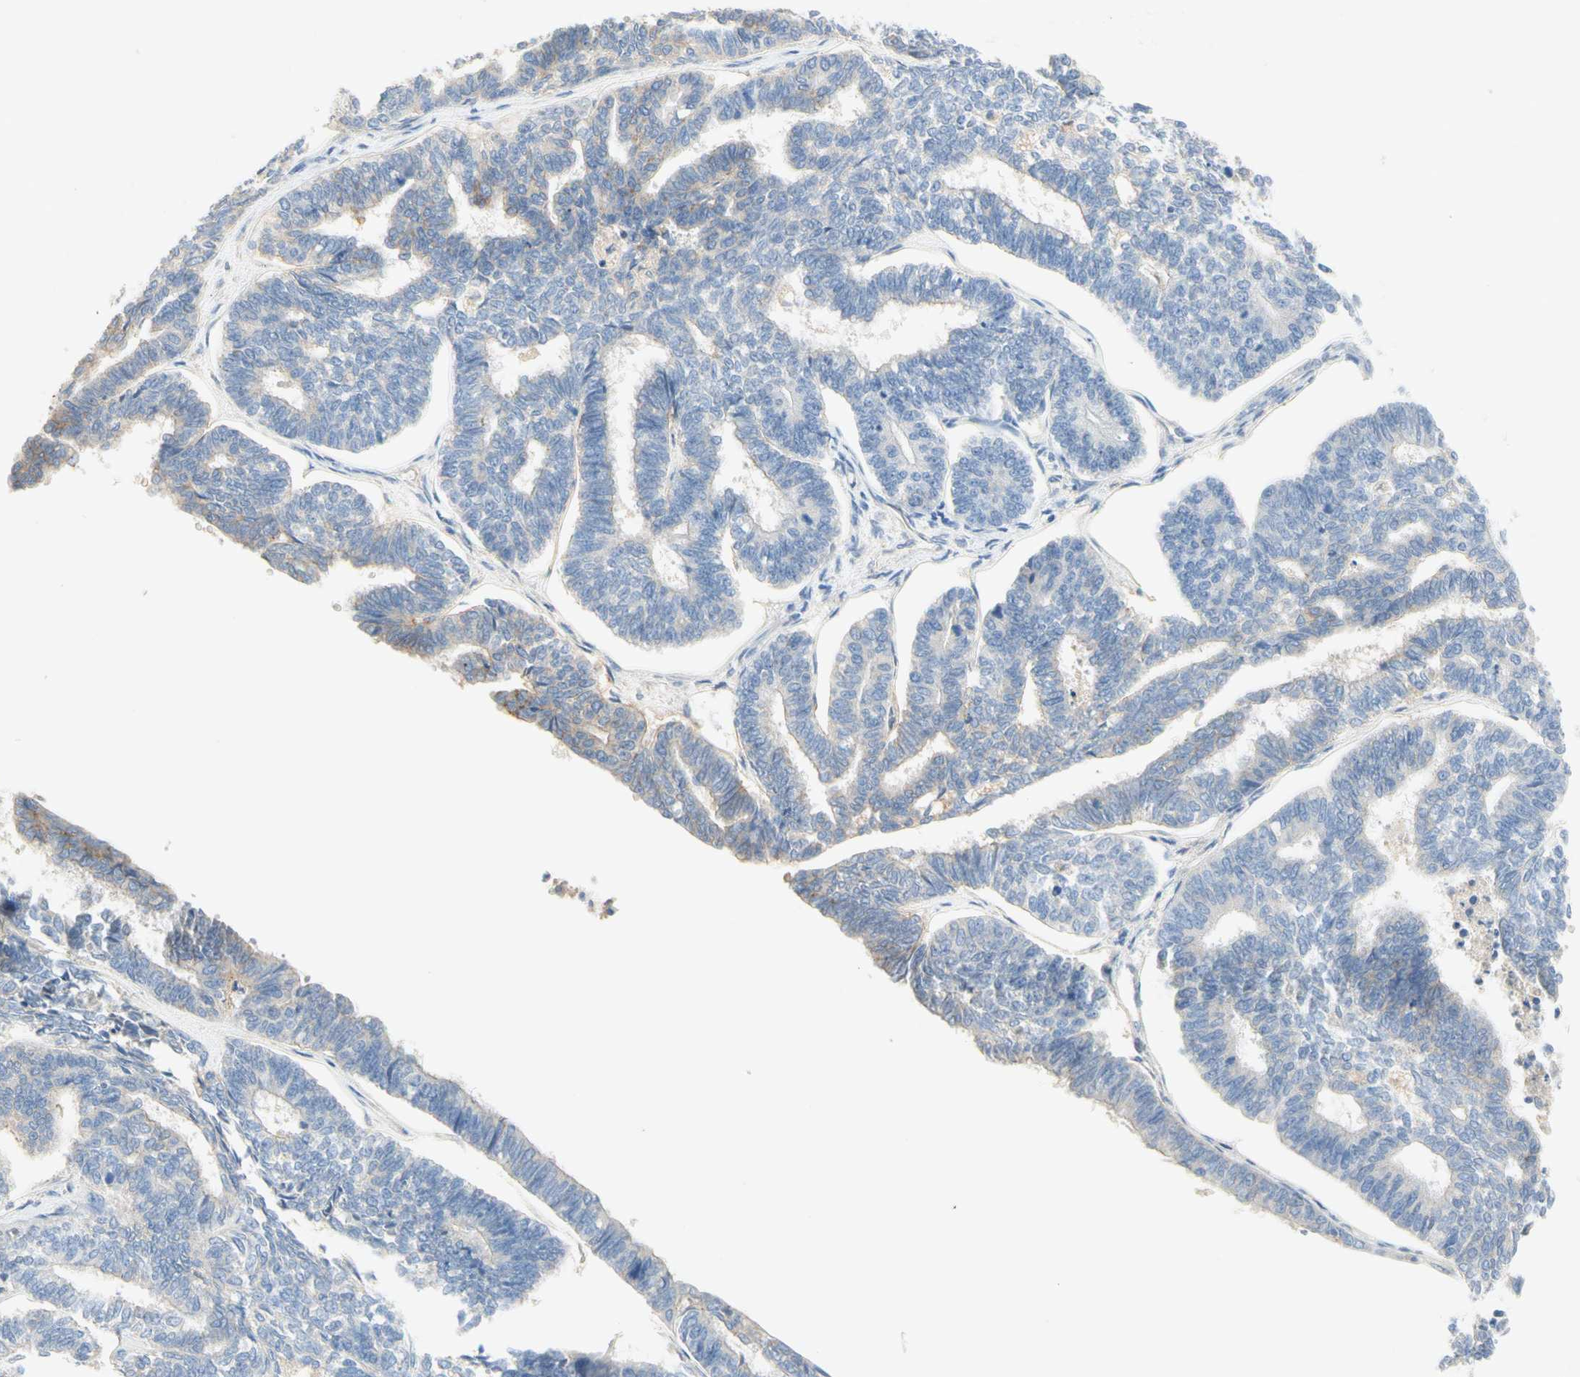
{"staining": {"intensity": "weak", "quantity": "<25%", "location": "cytoplasmic/membranous"}, "tissue": "endometrial cancer", "cell_type": "Tumor cells", "image_type": "cancer", "snomed": [{"axis": "morphology", "description": "Adenocarcinoma, NOS"}, {"axis": "topography", "description": "Endometrium"}], "caption": "High power microscopy histopathology image of an immunohistochemistry photomicrograph of endometrial cancer, revealing no significant positivity in tumor cells.", "gene": "NECTIN4", "patient": {"sex": "female", "age": 70}}